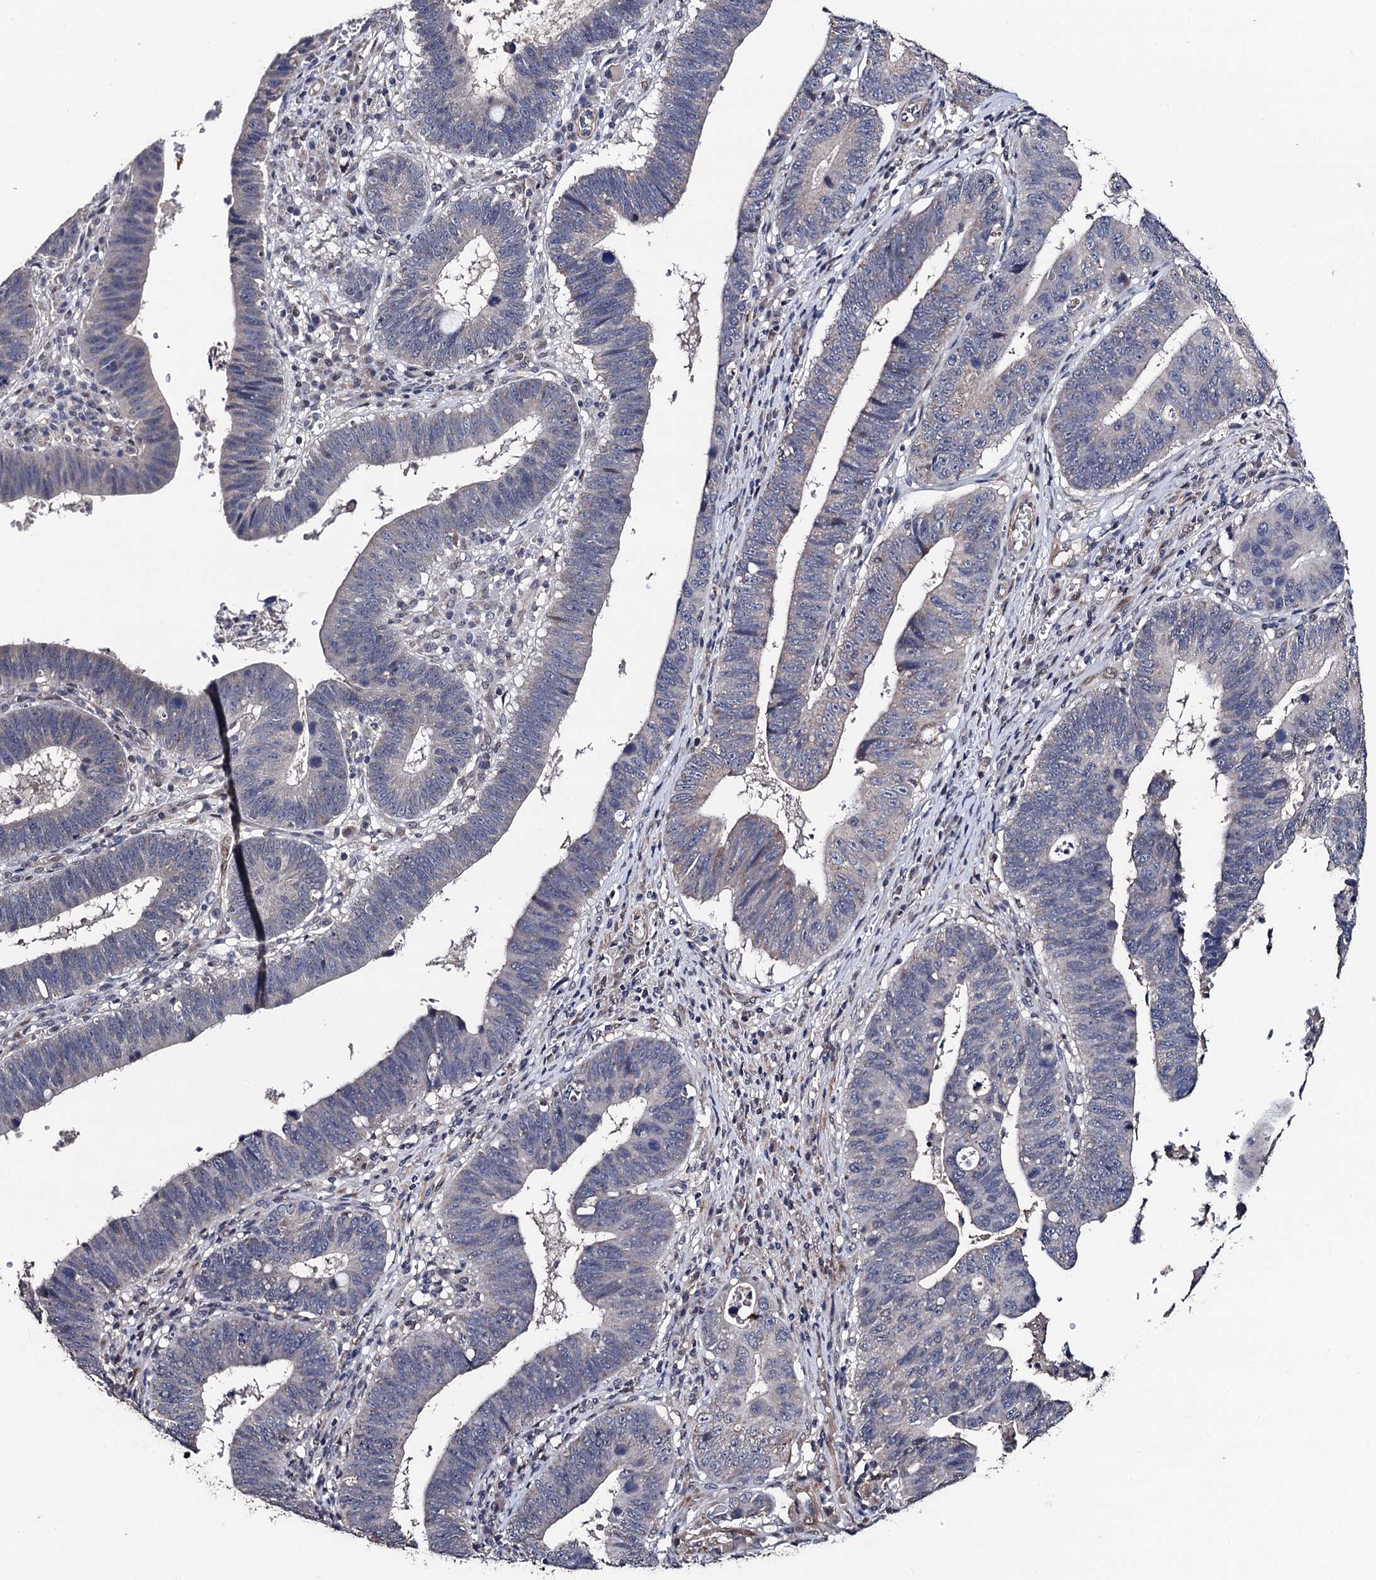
{"staining": {"intensity": "weak", "quantity": "25%-75%", "location": "cytoplasmic/membranous"}, "tissue": "stomach cancer", "cell_type": "Tumor cells", "image_type": "cancer", "snomed": [{"axis": "morphology", "description": "Adenocarcinoma, NOS"}, {"axis": "topography", "description": "Stomach"}], "caption": "Weak cytoplasmic/membranous protein expression is seen in about 25%-75% of tumor cells in stomach adenocarcinoma. The protein of interest is shown in brown color, while the nuclei are stained blue.", "gene": "PPTC7", "patient": {"sex": "male", "age": 59}}